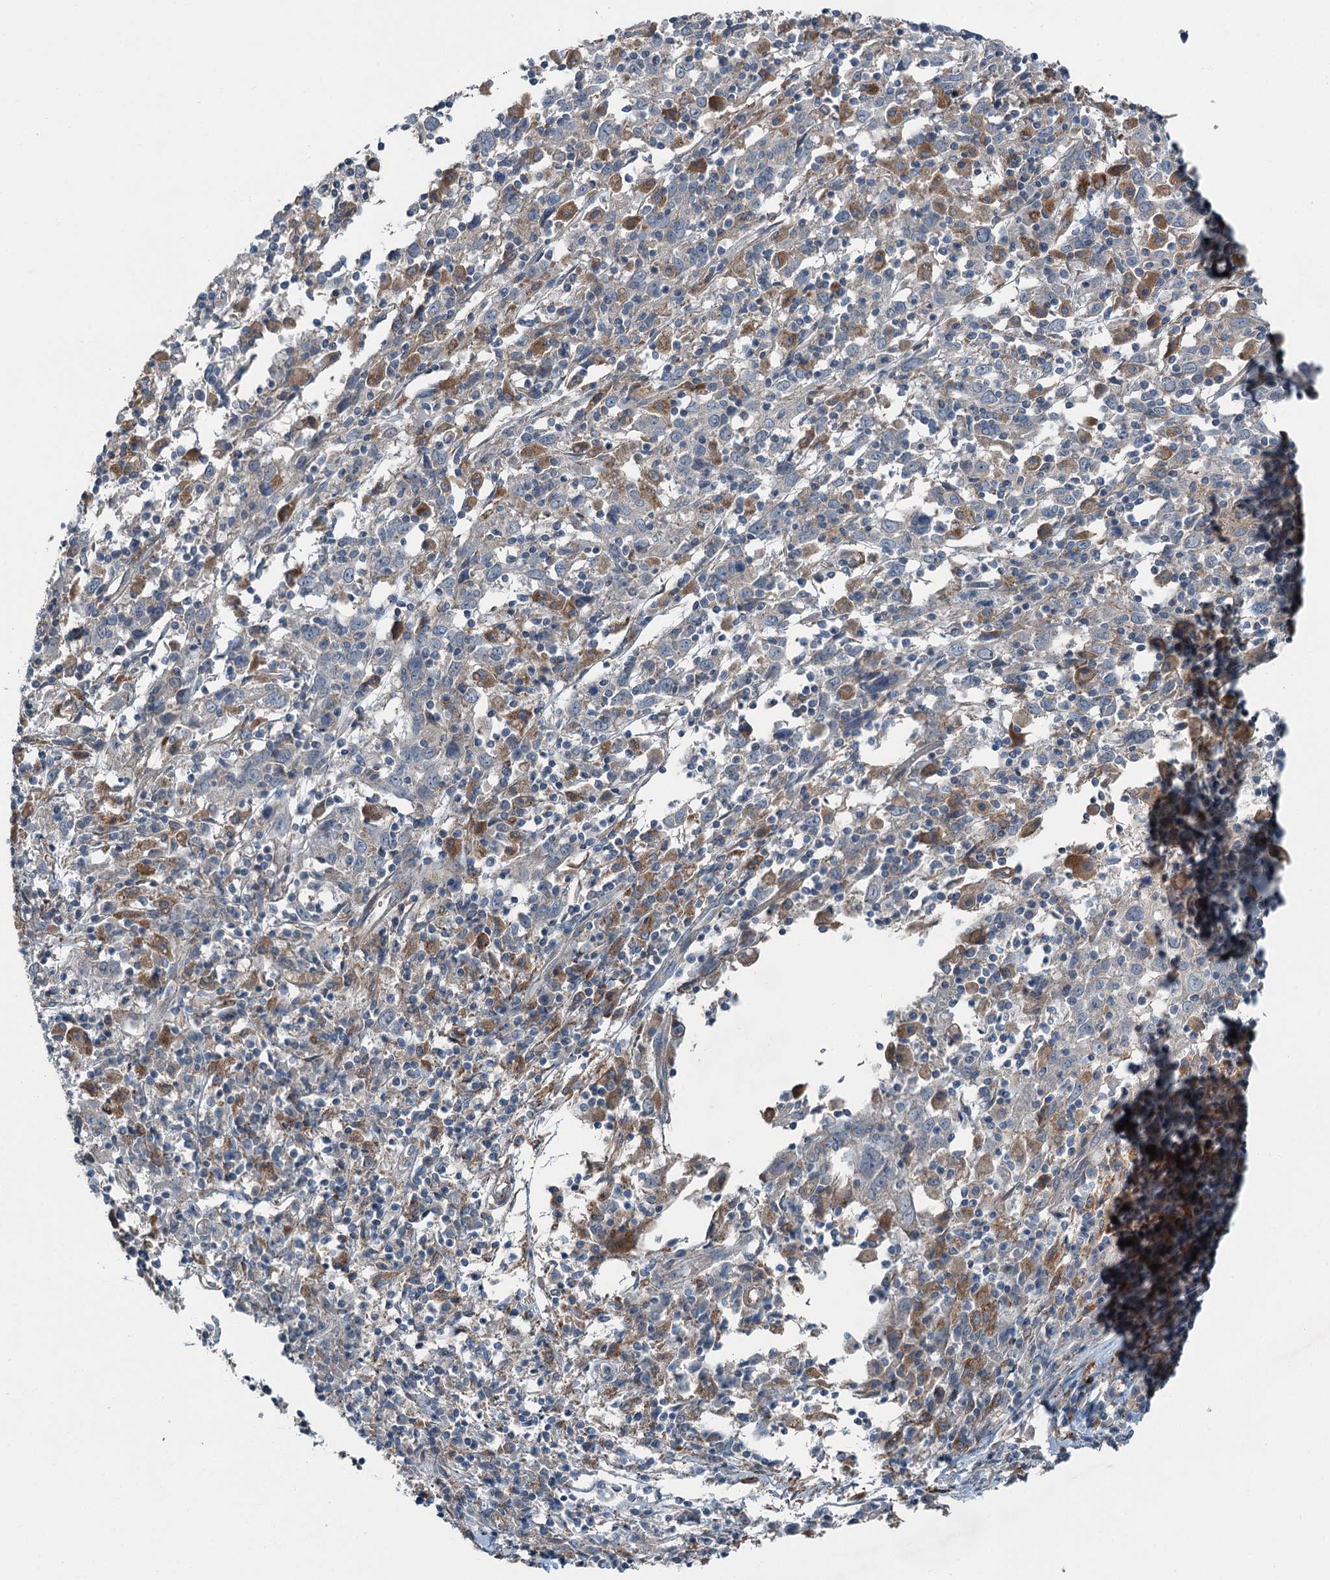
{"staining": {"intensity": "negative", "quantity": "none", "location": "none"}, "tissue": "cervical cancer", "cell_type": "Tumor cells", "image_type": "cancer", "snomed": [{"axis": "morphology", "description": "Squamous cell carcinoma, NOS"}, {"axis": "topography", "description": "Cervix"}], "caption": "DAB (3,3'-diaminobenzidine) immunohistochemical staining of cervical squamous cell carcinoma displays no significant expression in tumor cells.", "gene": "AXL", "patient": {"sex": "female", "age": 46}}